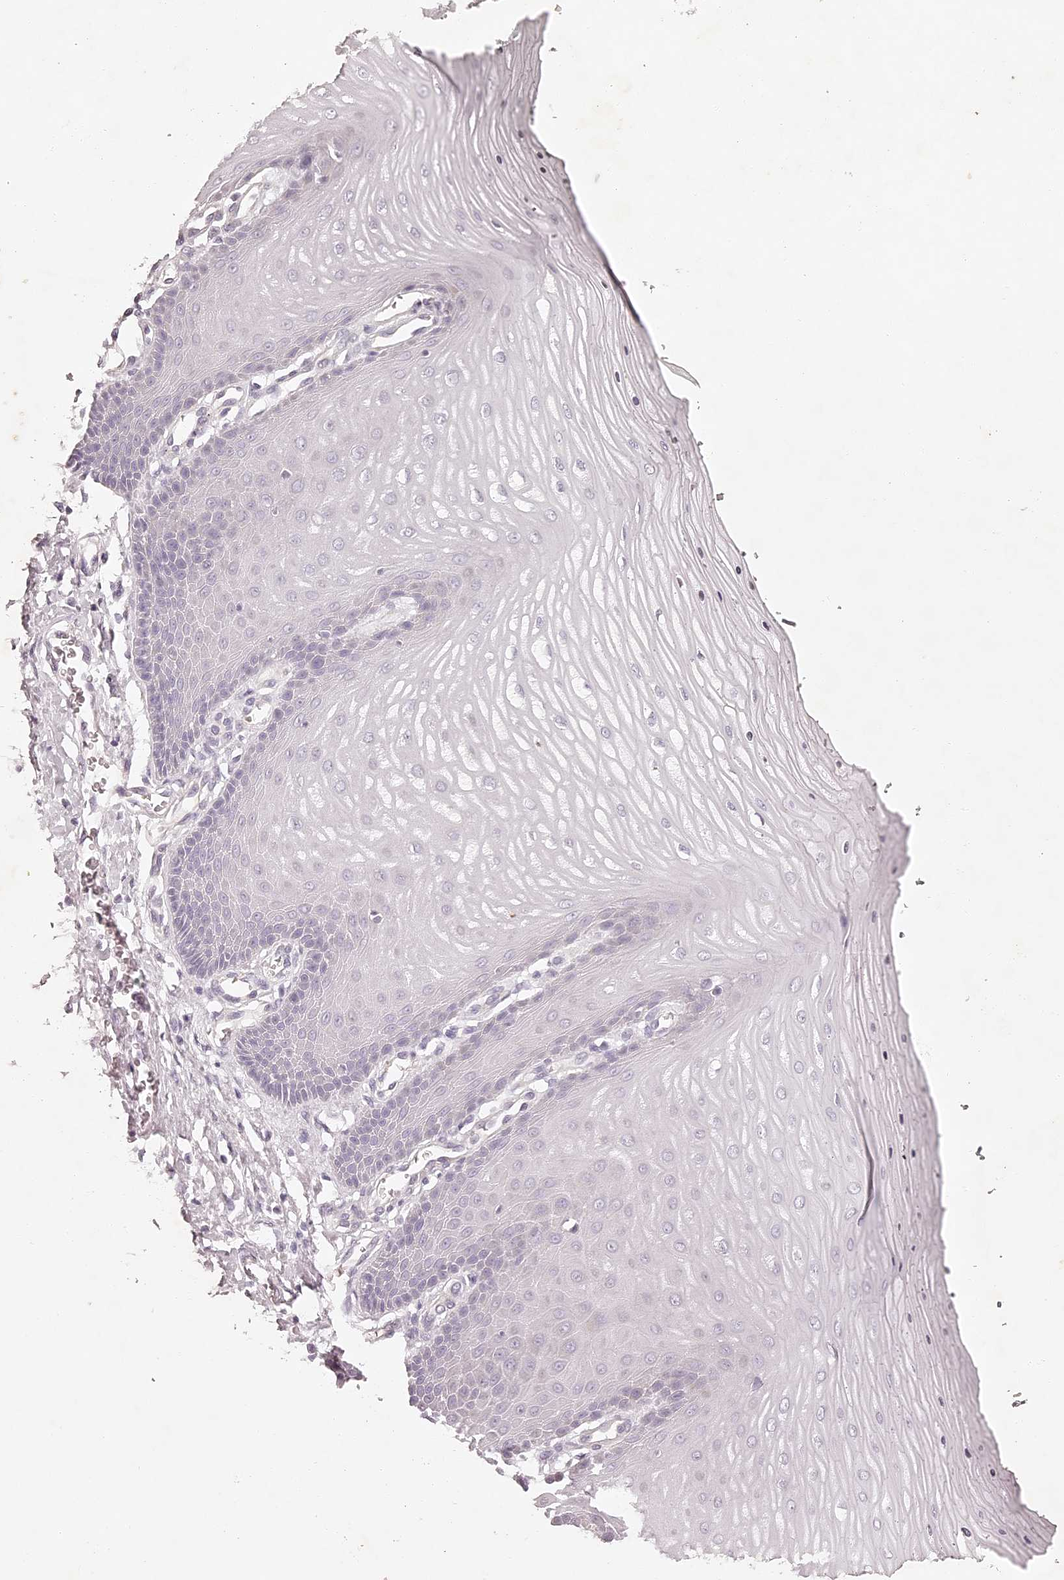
{"staining": {"intensity": "weak", "quantity": "25%-75%", "location": "cytoplasmic/membranous"}, "tissue": "cervix", "cell_type": "Glandular cells", "image_type": "normal", "snomed": [{"axis": "morphology", "description": "Normal tissue, NOS"}, {"axis": "topography", "description": "Cervix"}], "caption": "A brown stain labels weak cytoplasmic/membranous staining of a protein in glandular cells of benign human cervix. Nuclei are stained in blue.", "gene": "ELAPOR1", "patient": {"sex": "female", "age": 55}}